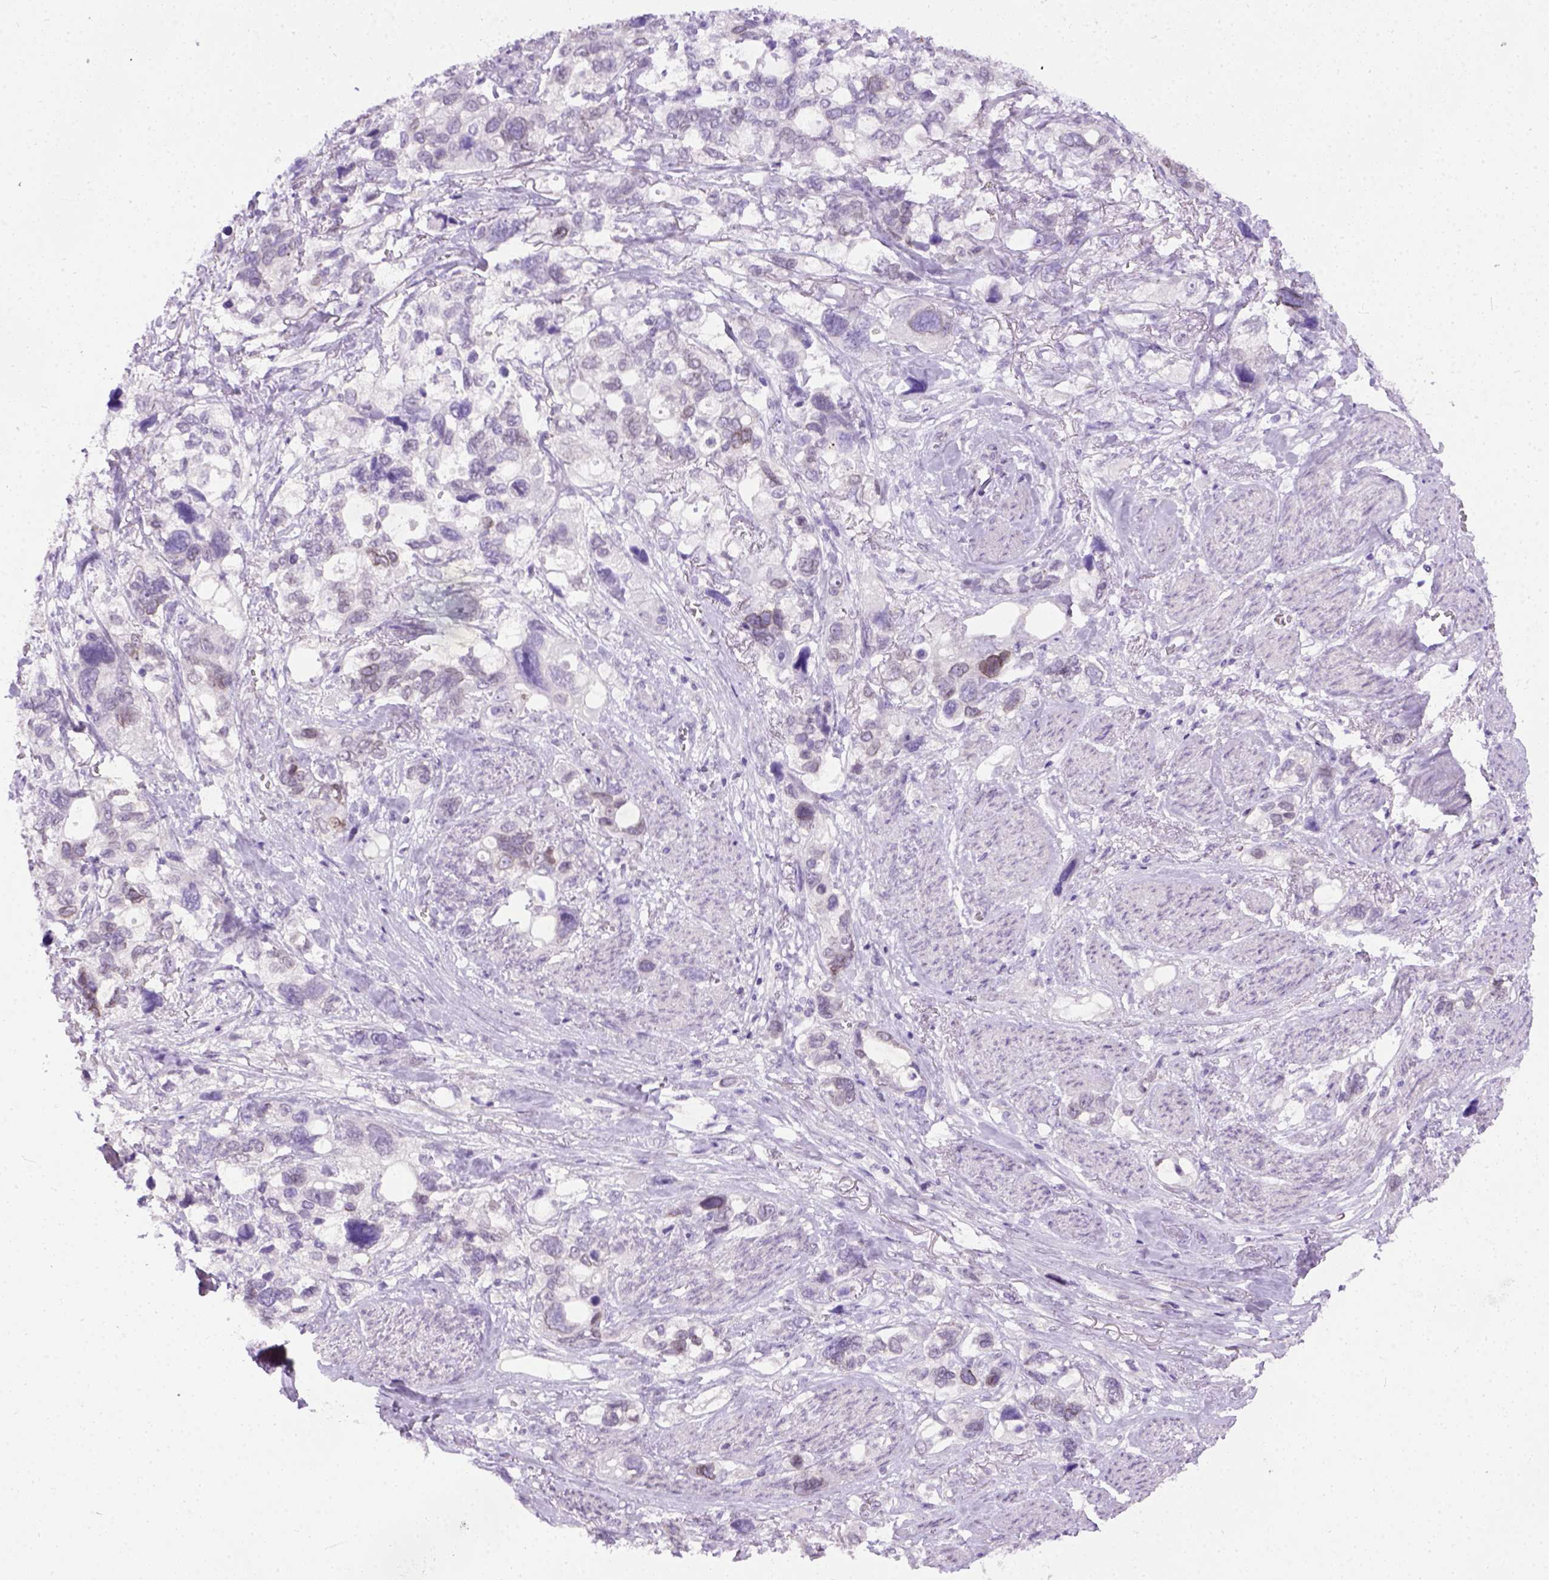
{"staining": {"intensity": "negative", "quantity": "none", "location": "none"}, "tissue": "stomach cancer", "cell_type": "Tumor cells", "image_type": "cancer", "snomed": [{"axis": "morphology", "description": "Adenocarcinoma, NOS"}, {"axis": "topography", "description": "Stomach, upper"}], "caption": "Adenocarcinoma (stomach) stained for a protein using immunohistochemistry (IHC) demonstrates no staining tumor cells.", "gene": "FAM184B", "patient": {"sex": "female", "age": 81}}